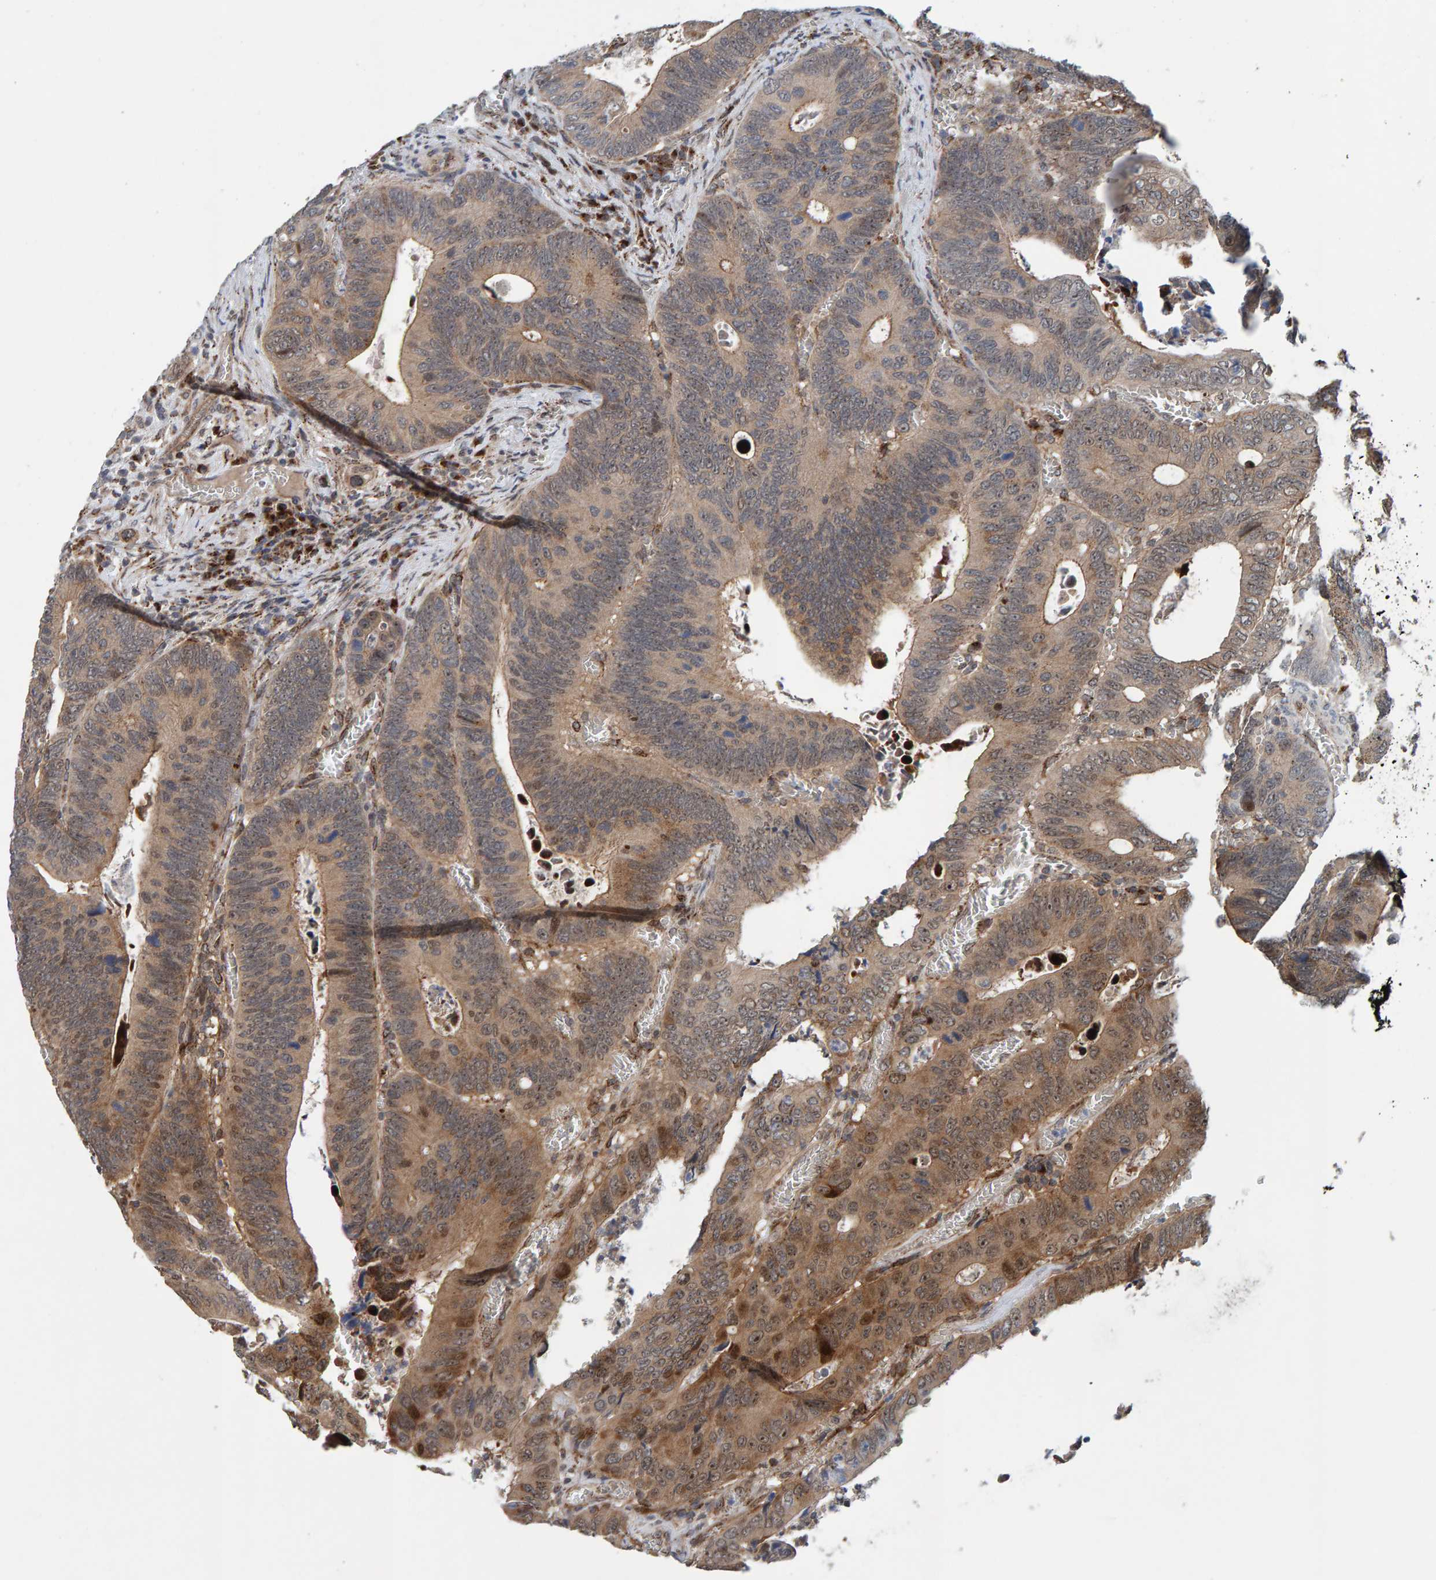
{"staining": {"intensity": "weak", "quantity": ">75%", "location": "cytoplasmic/membranous,nuclear"}, "tissue": "colorectal cancer", "cell_type": "Tumor cells", "image_type": "cancer", "snomed": [{"axis": "morphology", "description": "Inflammation, NOS"}, {"axis": "morphology", "description": "Adenocarcinoma, NOS"}, {"axis": "topography", "description": "Colon"}], "caption": "Approximately >75% of tumor cells in adenocarcinoma (colorectal) reveal weak cytoplasmic/membranous and nuclear protein positivity as visualized by brown immunohistochemical staining.", "gene": "CCDC25", "patient": {"sex": "male", "age": 72}}